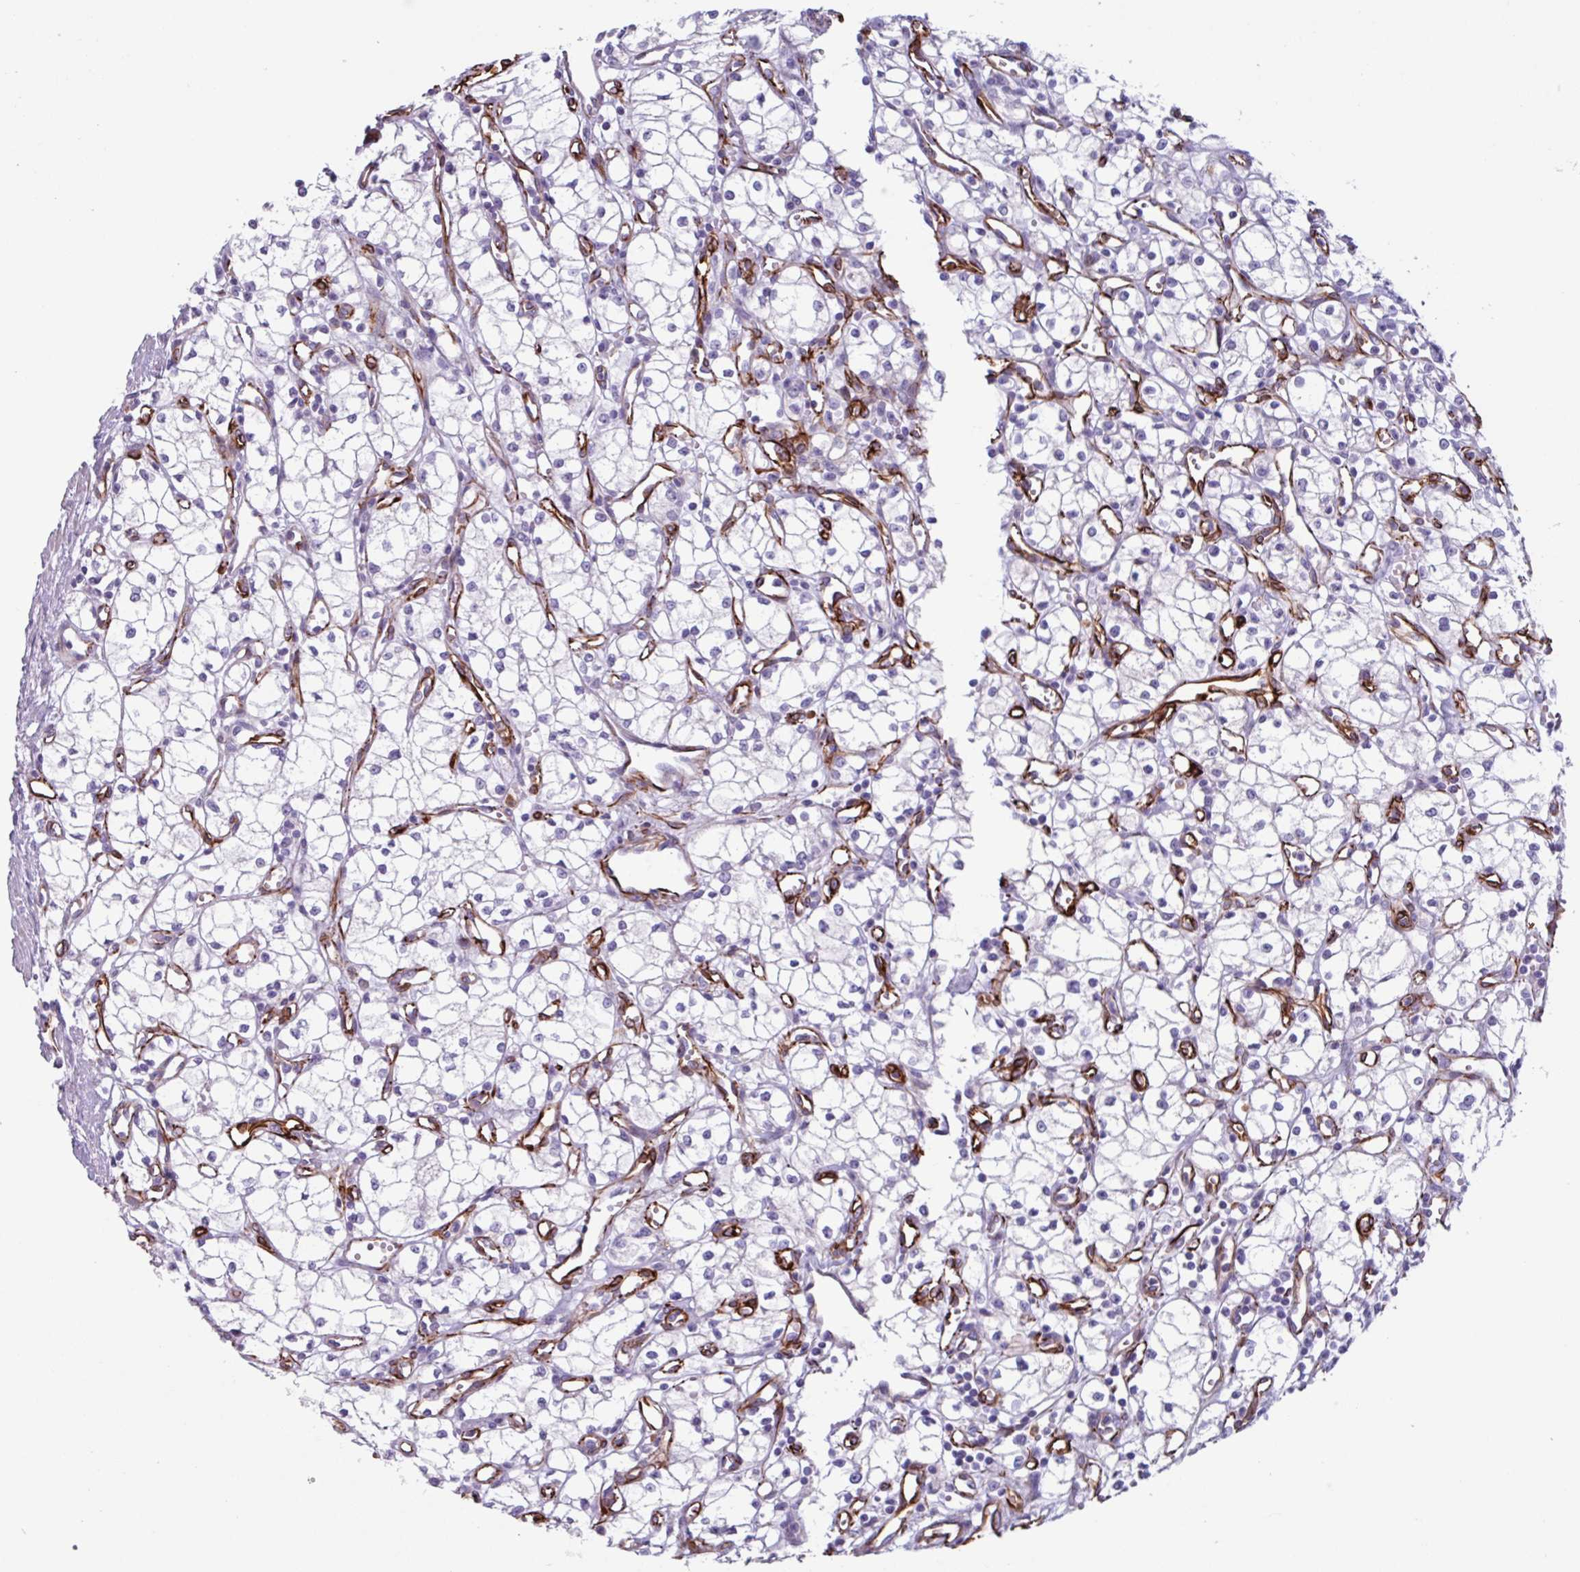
{"staining": {"intensity": "negative", "quantity": "none", "location": "none"}, "tissue": "renal cancer", "cell_type": "Tumor cells", "image_type": "cancer", "snomed": [{"axis": "morphology", "description": "Adenocarcinoma, NOS"}, {"axis": "topography", "description": "Kidney"}], "caption": "An IHC photomicrograph of adenocarcinoma (renal) is shown. There is no staining in tumor cells of adenocarcinoma (renal). Brightfield microscopy of immunohistochemistry (IHC) stained with DAB (brown) and hematoxylin (blue), captured at high magnification.", "gene": "BTD", "patient": {"sex": "male", "age": 59}}